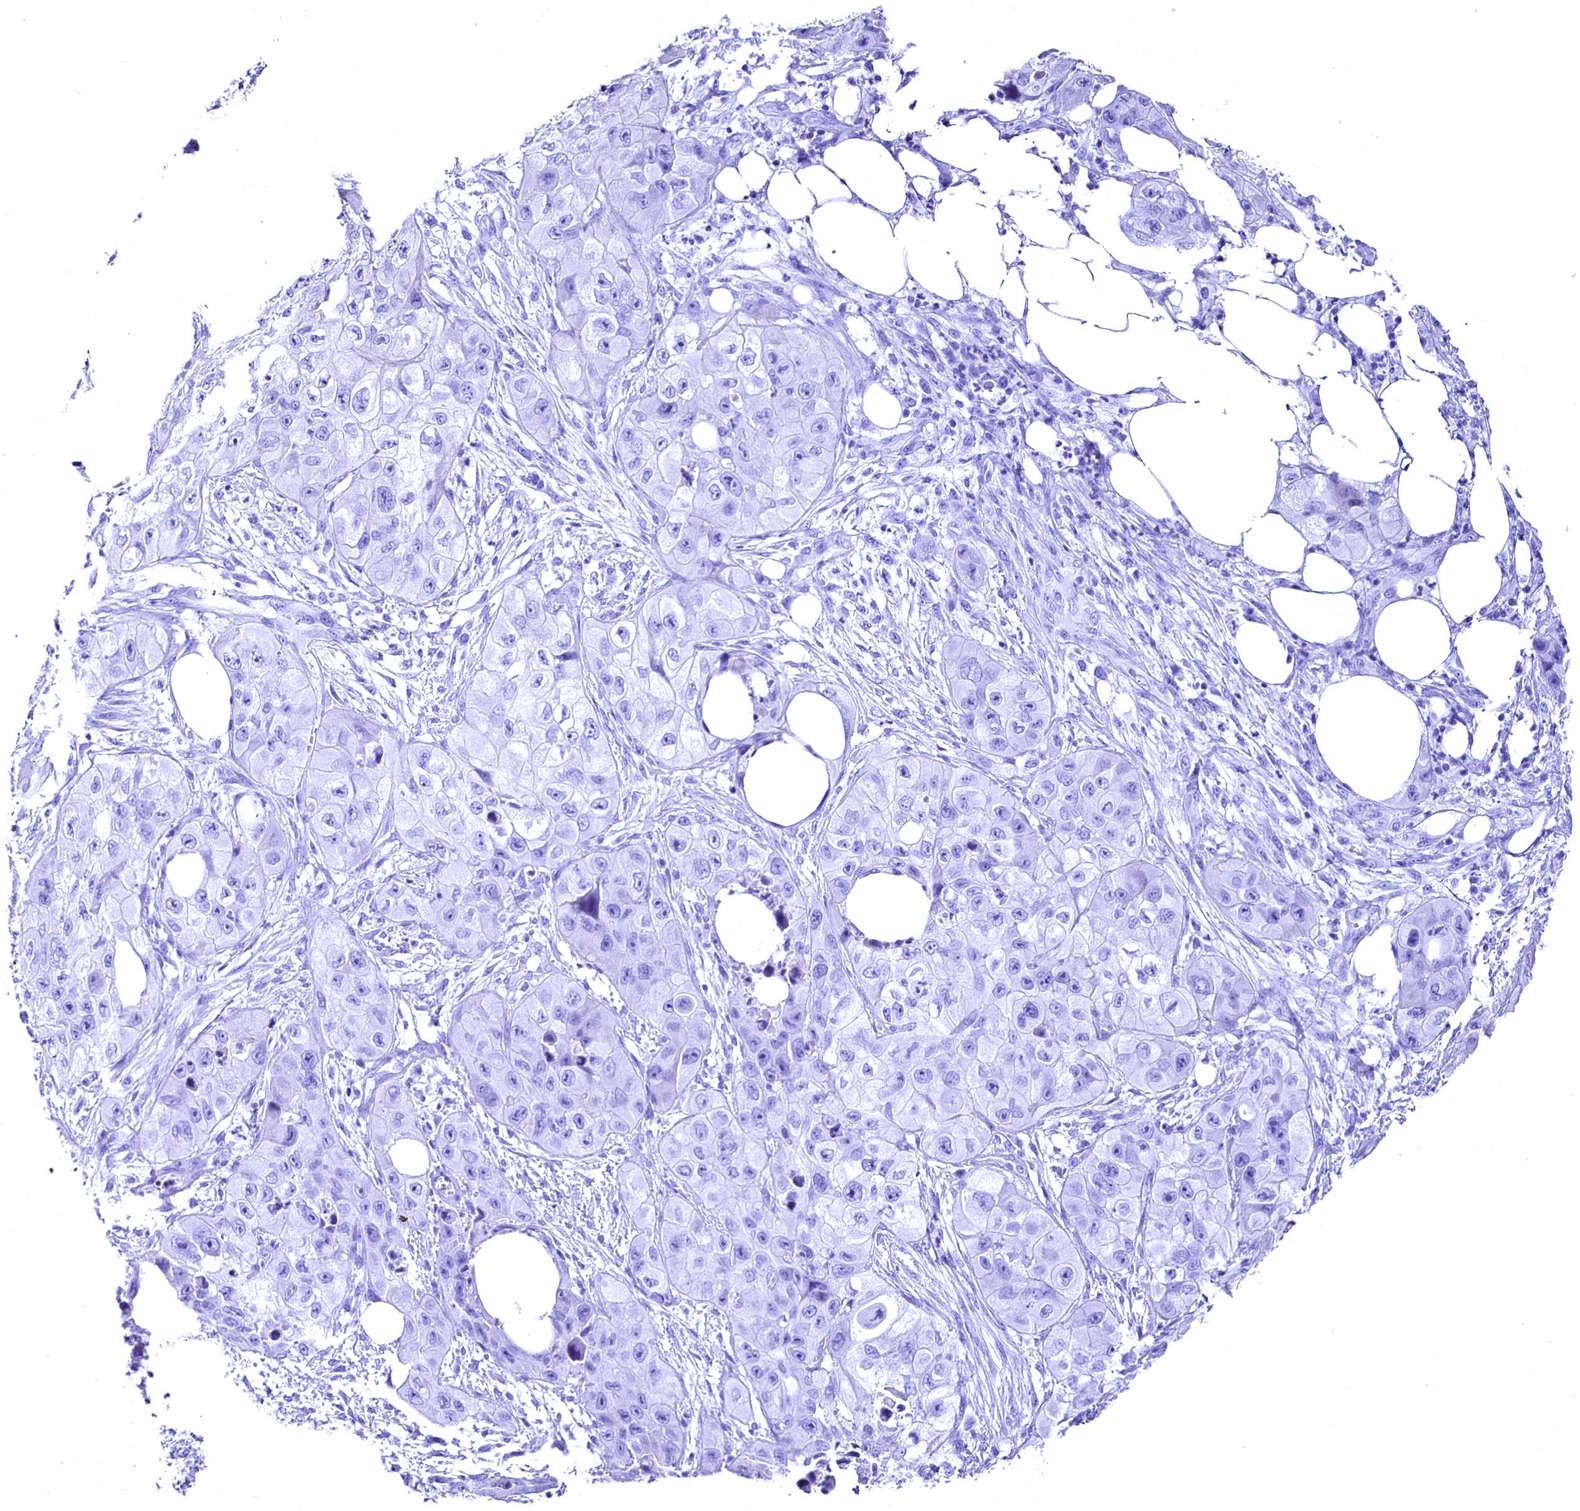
{"staining": {"intensity": "negative", "quantity": "none", "location": "none"}, "tissue": "skin cancer", "cell_type": "Tumor cells", "image_type": "cancer", "snomed": [{"axis": "morphology", "description": "Squamous cell carcinoma, NOS"}, {"axis": "topography", "description": "Skin"}, {"axis": "topography", "description": "Subcutis"}], "caption": "Tumor cells show no significant protein staining in squamous cell carcinoma (skin).", "gene": "SKIDA1", "patient": {"sex": "male", "age": 73}}